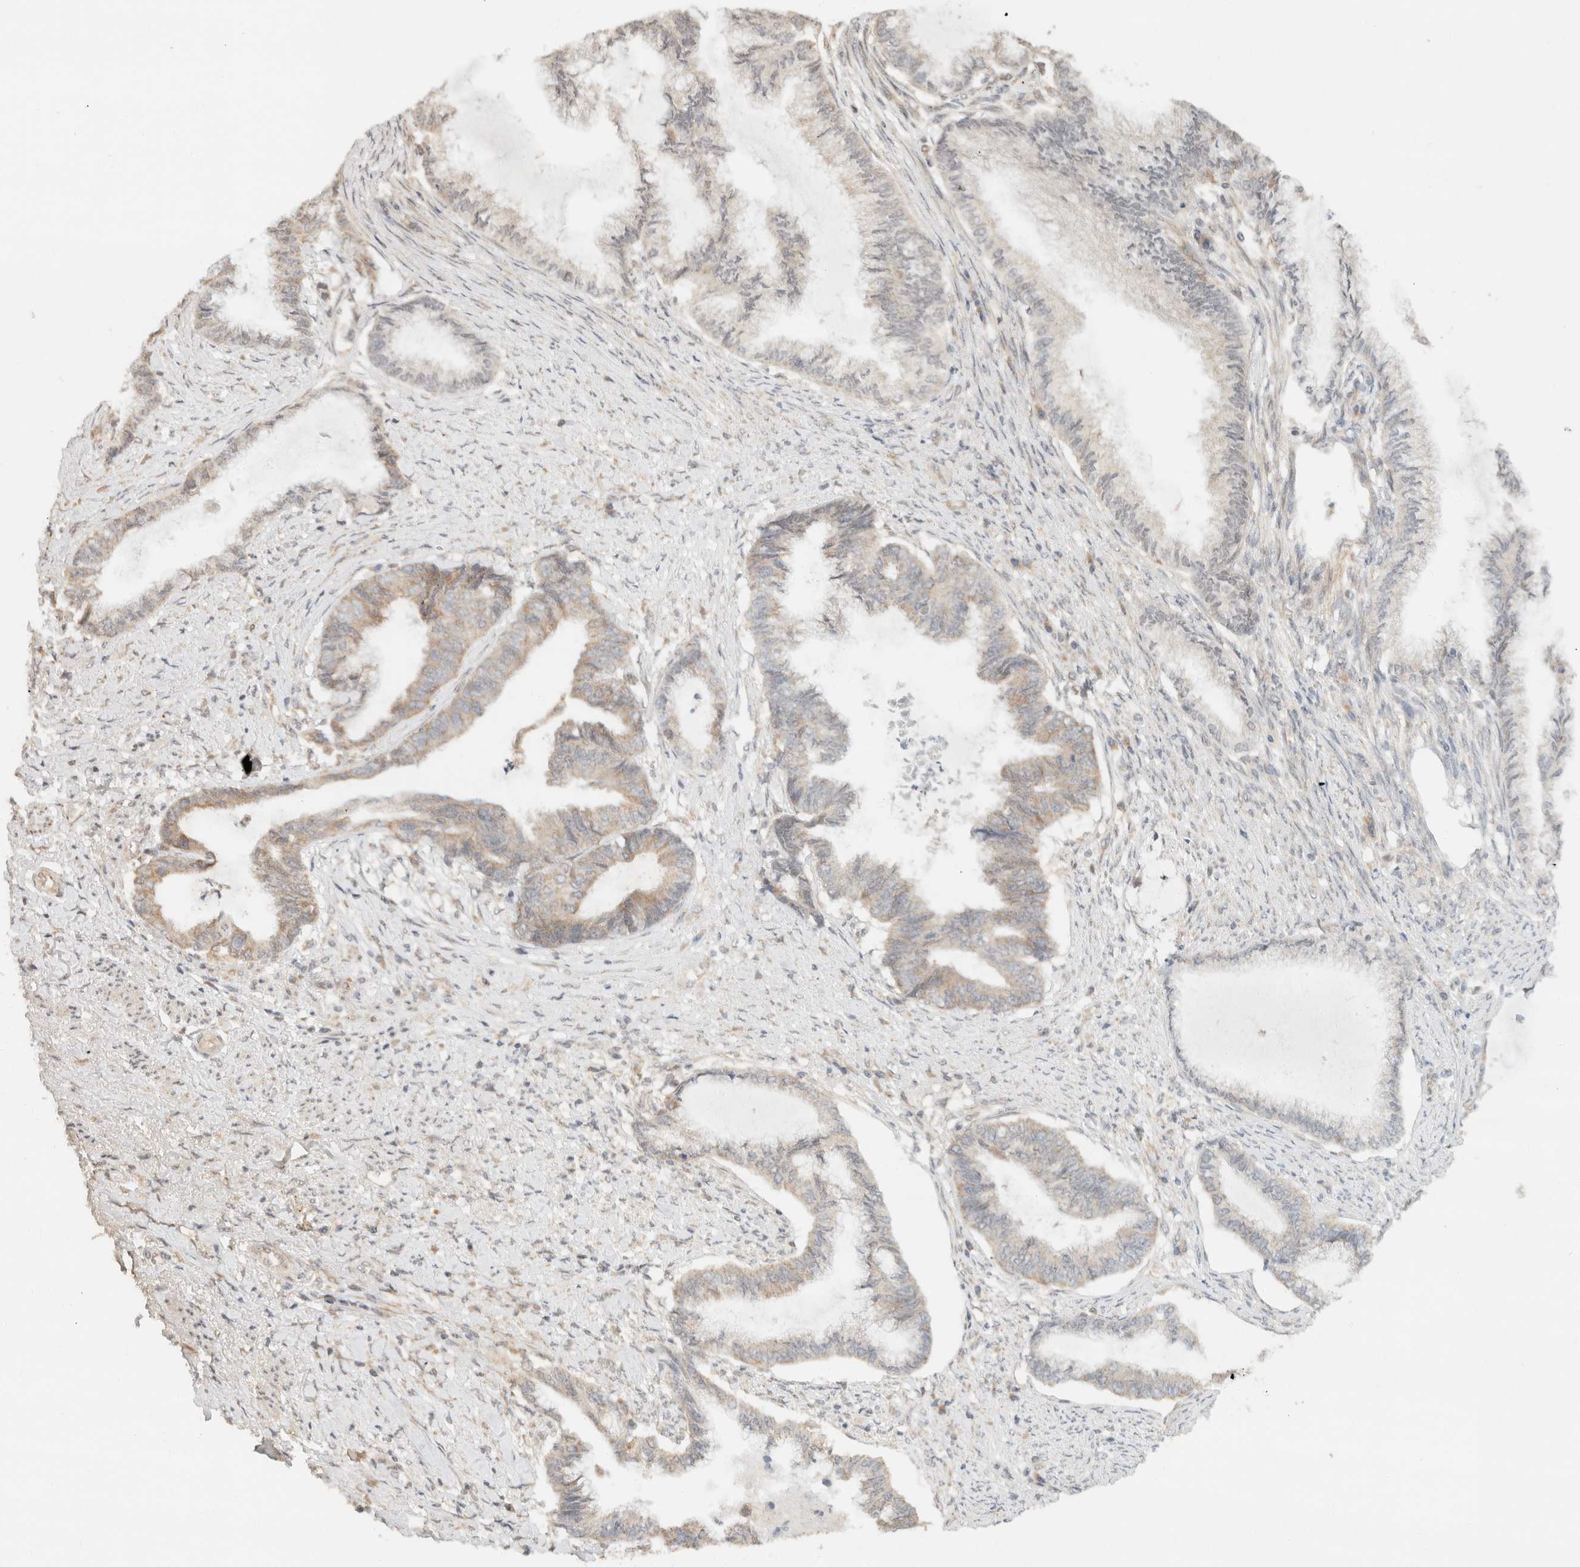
{"staining": {"intensity": "weak", "quantity": "<25%", "location": "cytoplasmic/membranous"}, "tissue": "endometrial cancer", "cell_type": "Tumor cells", "image_type": "cancer", "snomed": [{"axis": "morphology", "description": "Adenocarcinoma, NOS"}, {"axis": "topography", "description": "Endometrium"}], "caption": "Immunohistochemistry of human endometrial adenocarcinoma exhibits no positivity in tumor cells.", "gene": "TACC1", "patient": {"sex": "female", "age": 86}}